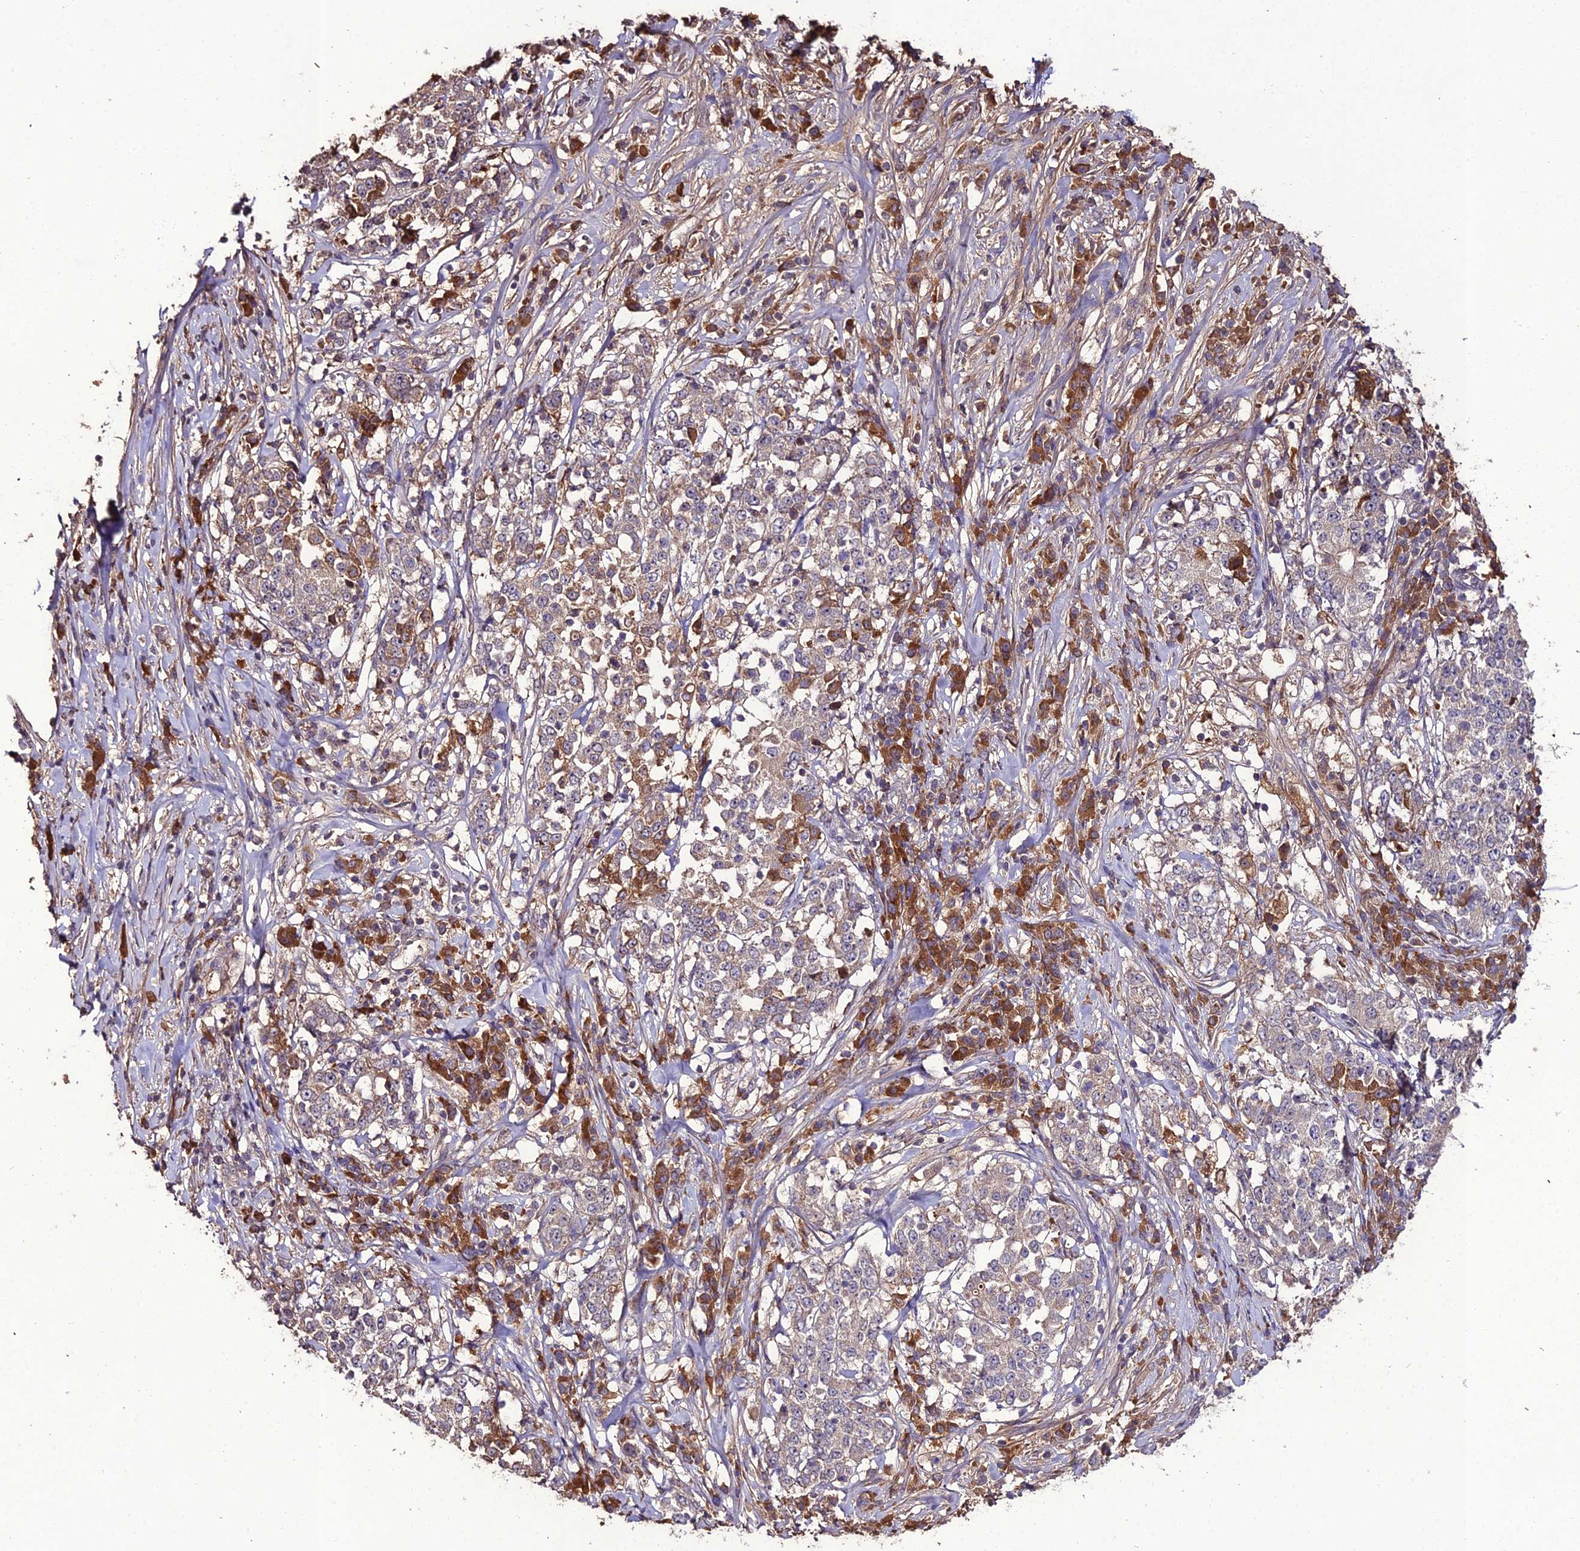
{"staining": {"intensity": "weak", "quantity": "<25%", "location": "cytoplasmic/membranous"}, "tissue": "stomach cancer", "cell_type": "Tumor cells", "image_type": "cancer", "snomed": [{"axis": "morphology", "description": "Adenocarcinoma, NOS"}, {"axis": "topography", "description": "Stomach"}], "caption": "Tumor cells show no significant protein staining in adenocarcinoma (stomach). The staining was performed using DAB to visualize the protein expression in brown, while the nuclei were stained in blue with hematoxylin (Magnification: 20x).", "gene": "KCTD16", "patient": {"sex": "male", "age": 59}}